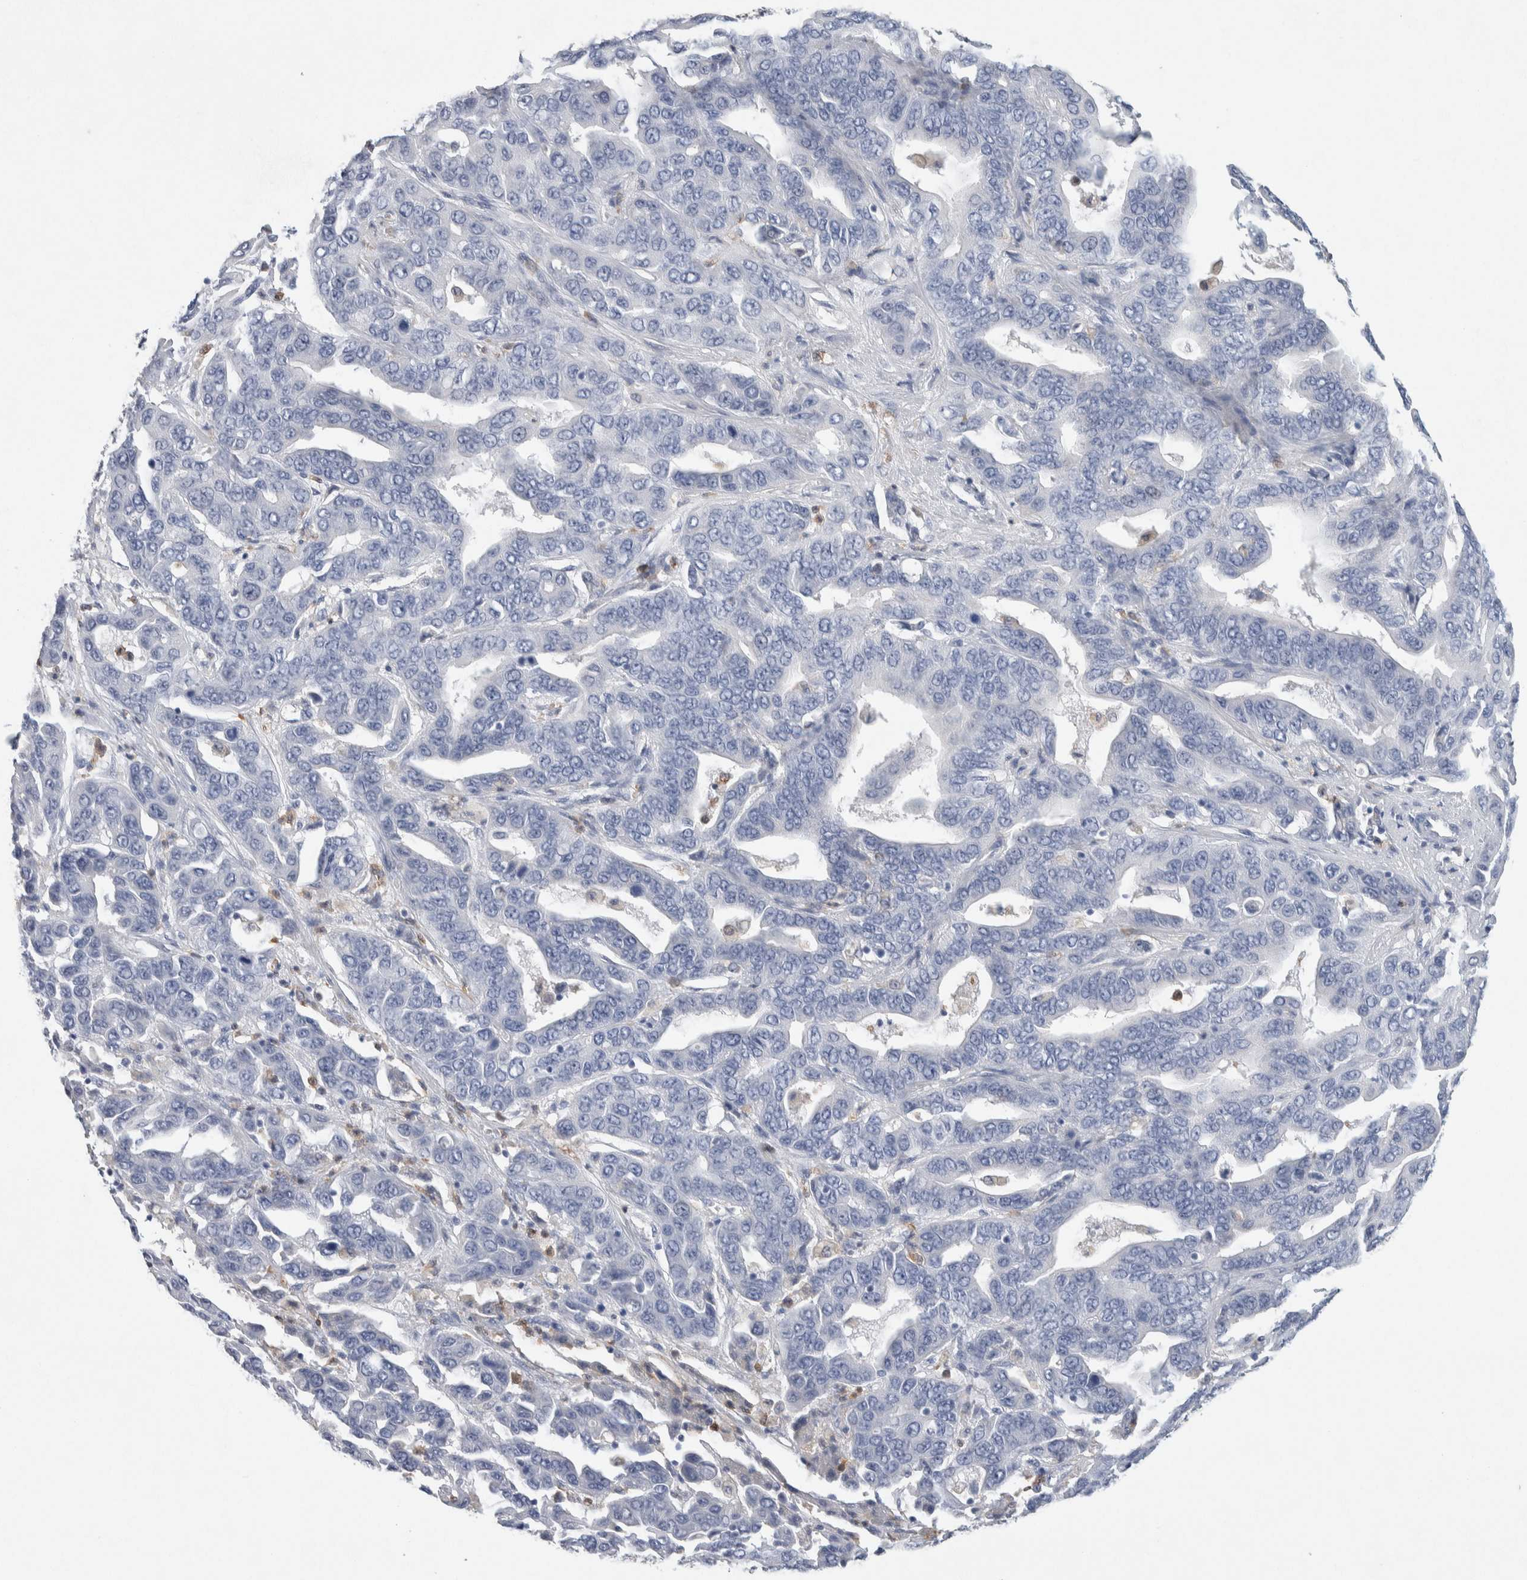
{"staining": {"intensity": "negative", "quantity": "none", "location": "none"}, "tissue": "liver cancer", "cell_type": "Tumor cells", "image_type": "cancer", "snomed": [{"axis": "morphology", "description": "Cholangiocarcinoma"}, {"axis": "topography", "description": "Liver"}], "caption": "Human liver cancer (cholangiocarcinoma) stained for a protein using IHC reveals no staining in tumor cells.", "gene": "NCF2", "patient": {"sex": "female", "age": 52}}